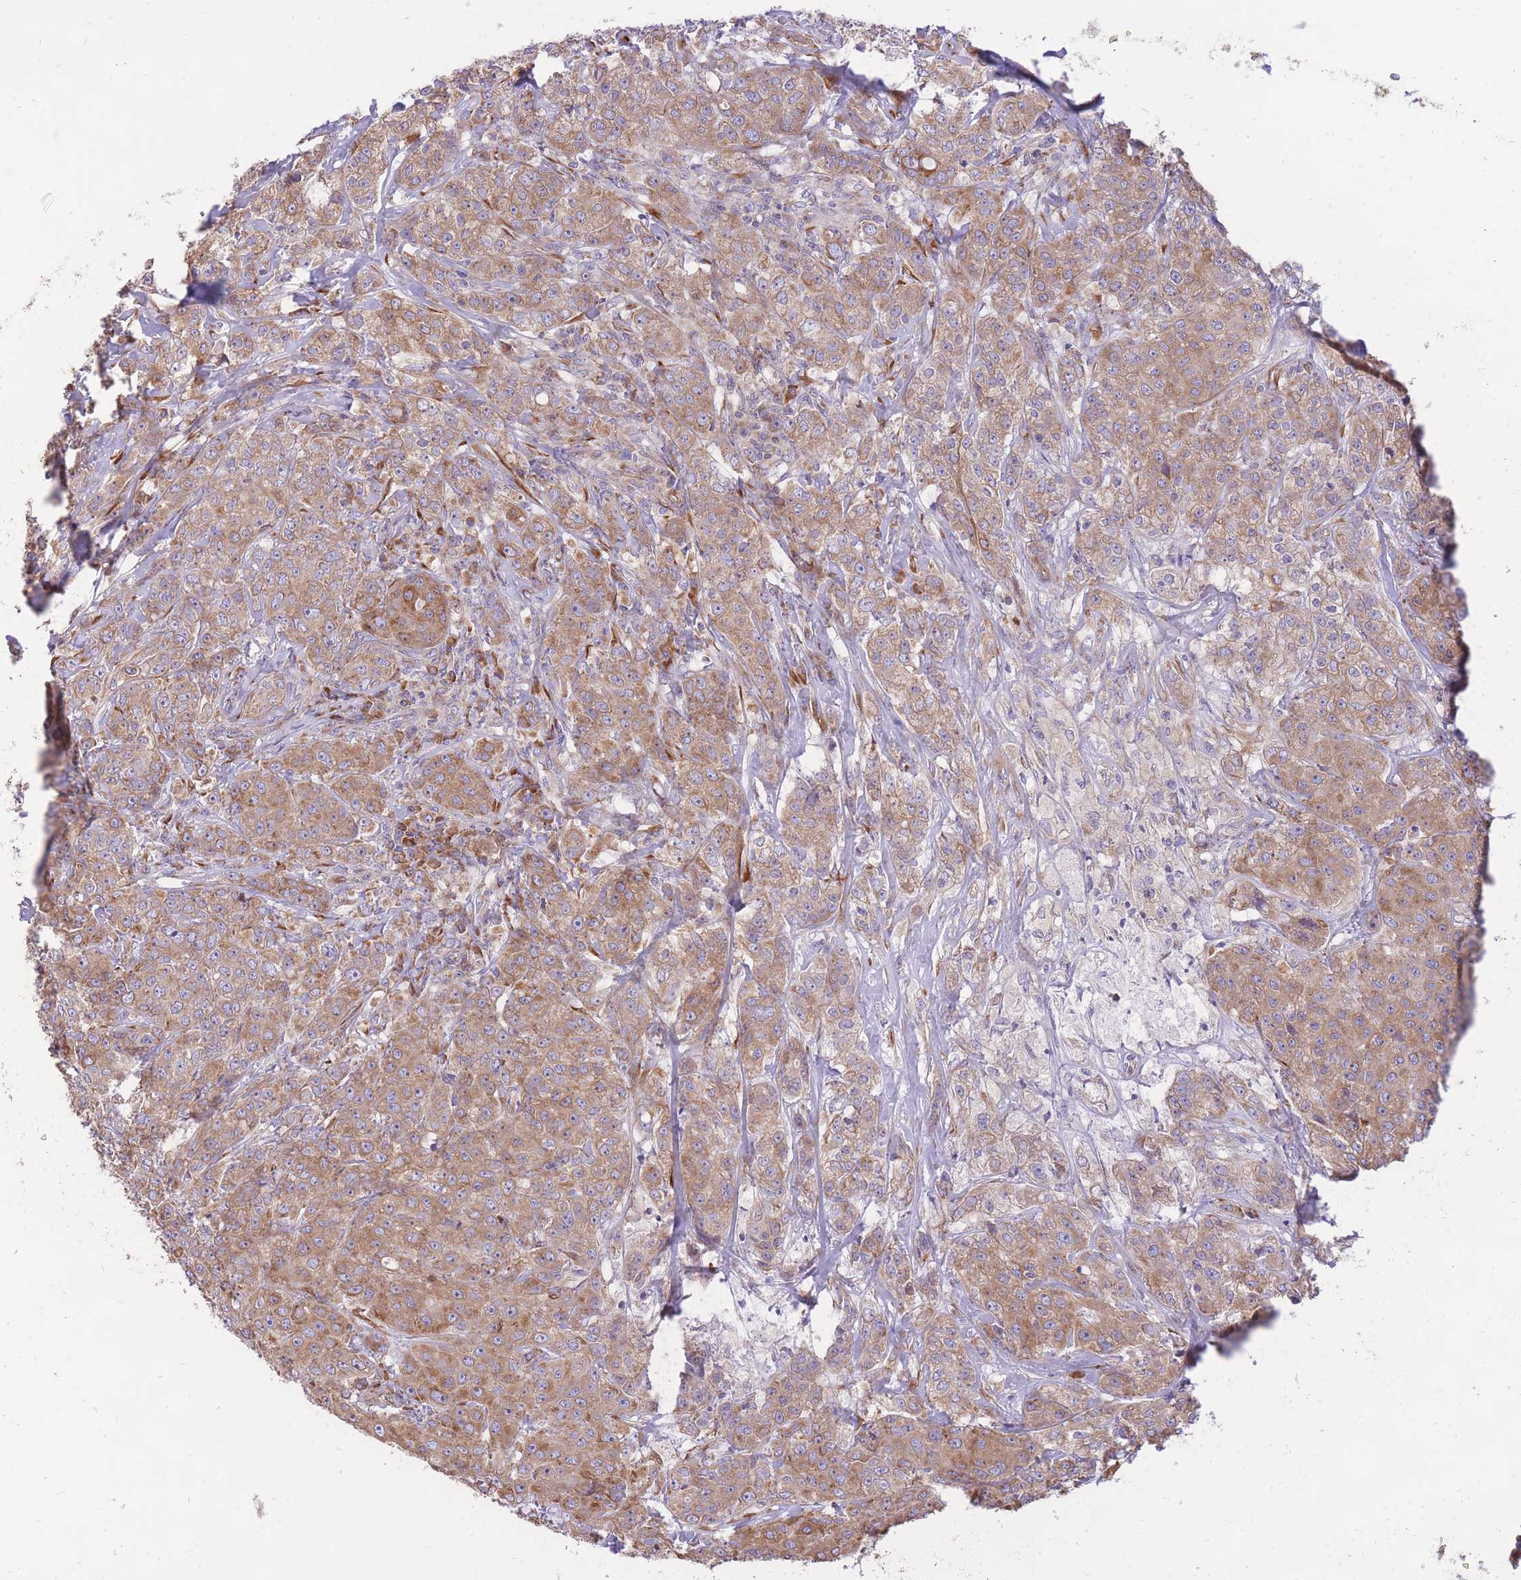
{"staining": {"intensity": "moderate", "quantity": ">75%", "location": "cytoplasmic/membranous"}, "tissue": "breast cancer", "cell_type": "Tumor cells", "image_type": "cancer", "snomed": [{"axis": "morphology", "description": "Duct carcinoma"}, {"axis": "topography", "description": "Breast"}], "caption": "Human breast cancer (intraductal carcinoma) stained with a brown dye reveals moderate cytoplasmic/membranous positive positivity in about >75% of tumor cells.", "gene": "GBP7", "patient": {"sex": "female", "age": 43}}